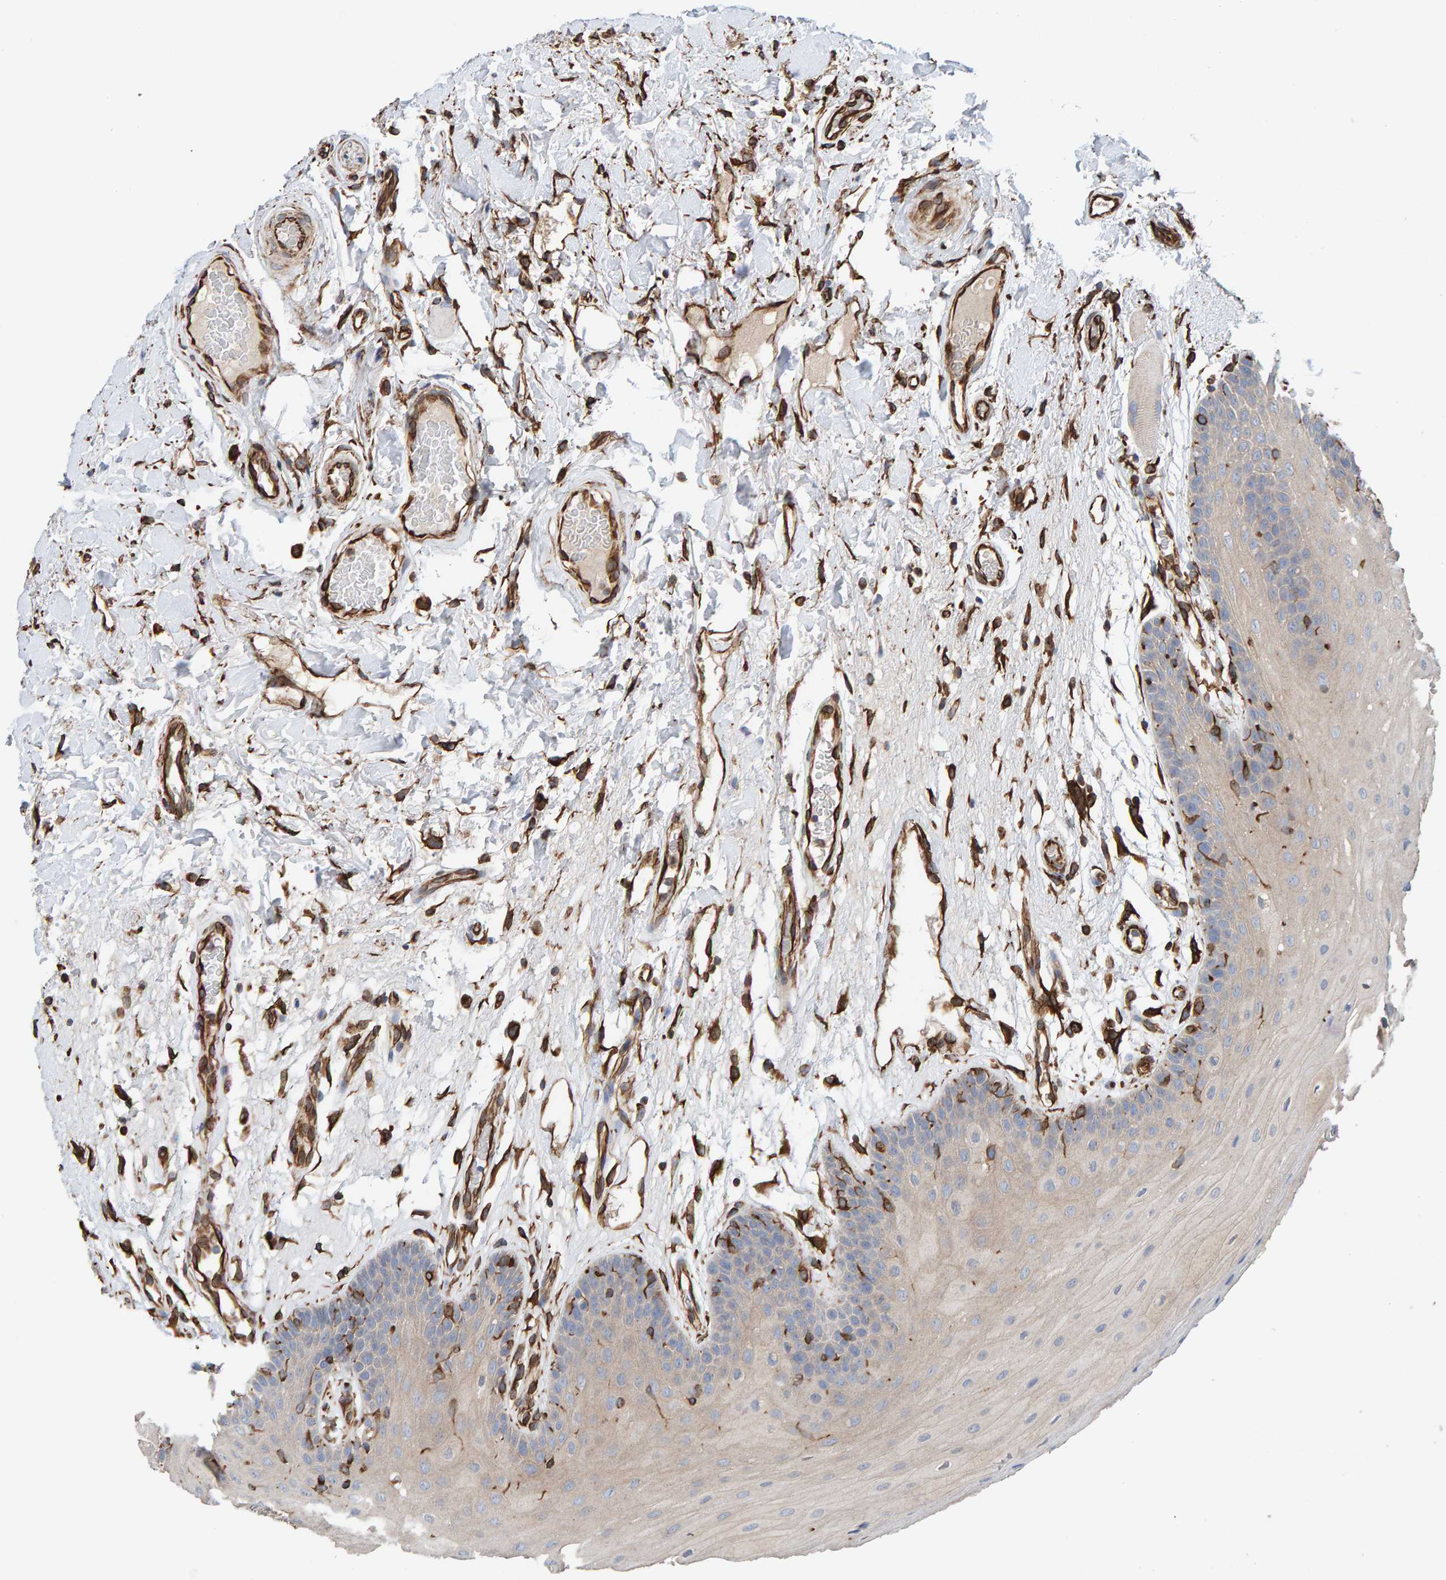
{"staining": {"intensity": "negative", "quantity": "none", "location": "none"}, "tissue": "oral mucosa", "cell_type": "Squamous epithelial cells", "image_type": "normal", "snomed": [{"axis": "morphology", "description": "Normal tissue, NOS"}, {"axis": "morphology", "description": "Squamous cell carcinoma, NOS"}, {"axis": "topography", "description": "Oral tissue"}, {"axis": "topography", "description": "Head-Neck"}], "caption": "Immunohistochemistry (IHC) of unremarkable human oral mucosa displays no staining in squamous epithelial cells.", "gene": "ZNF347", "patient": {"sex": "male", "age": 71}}